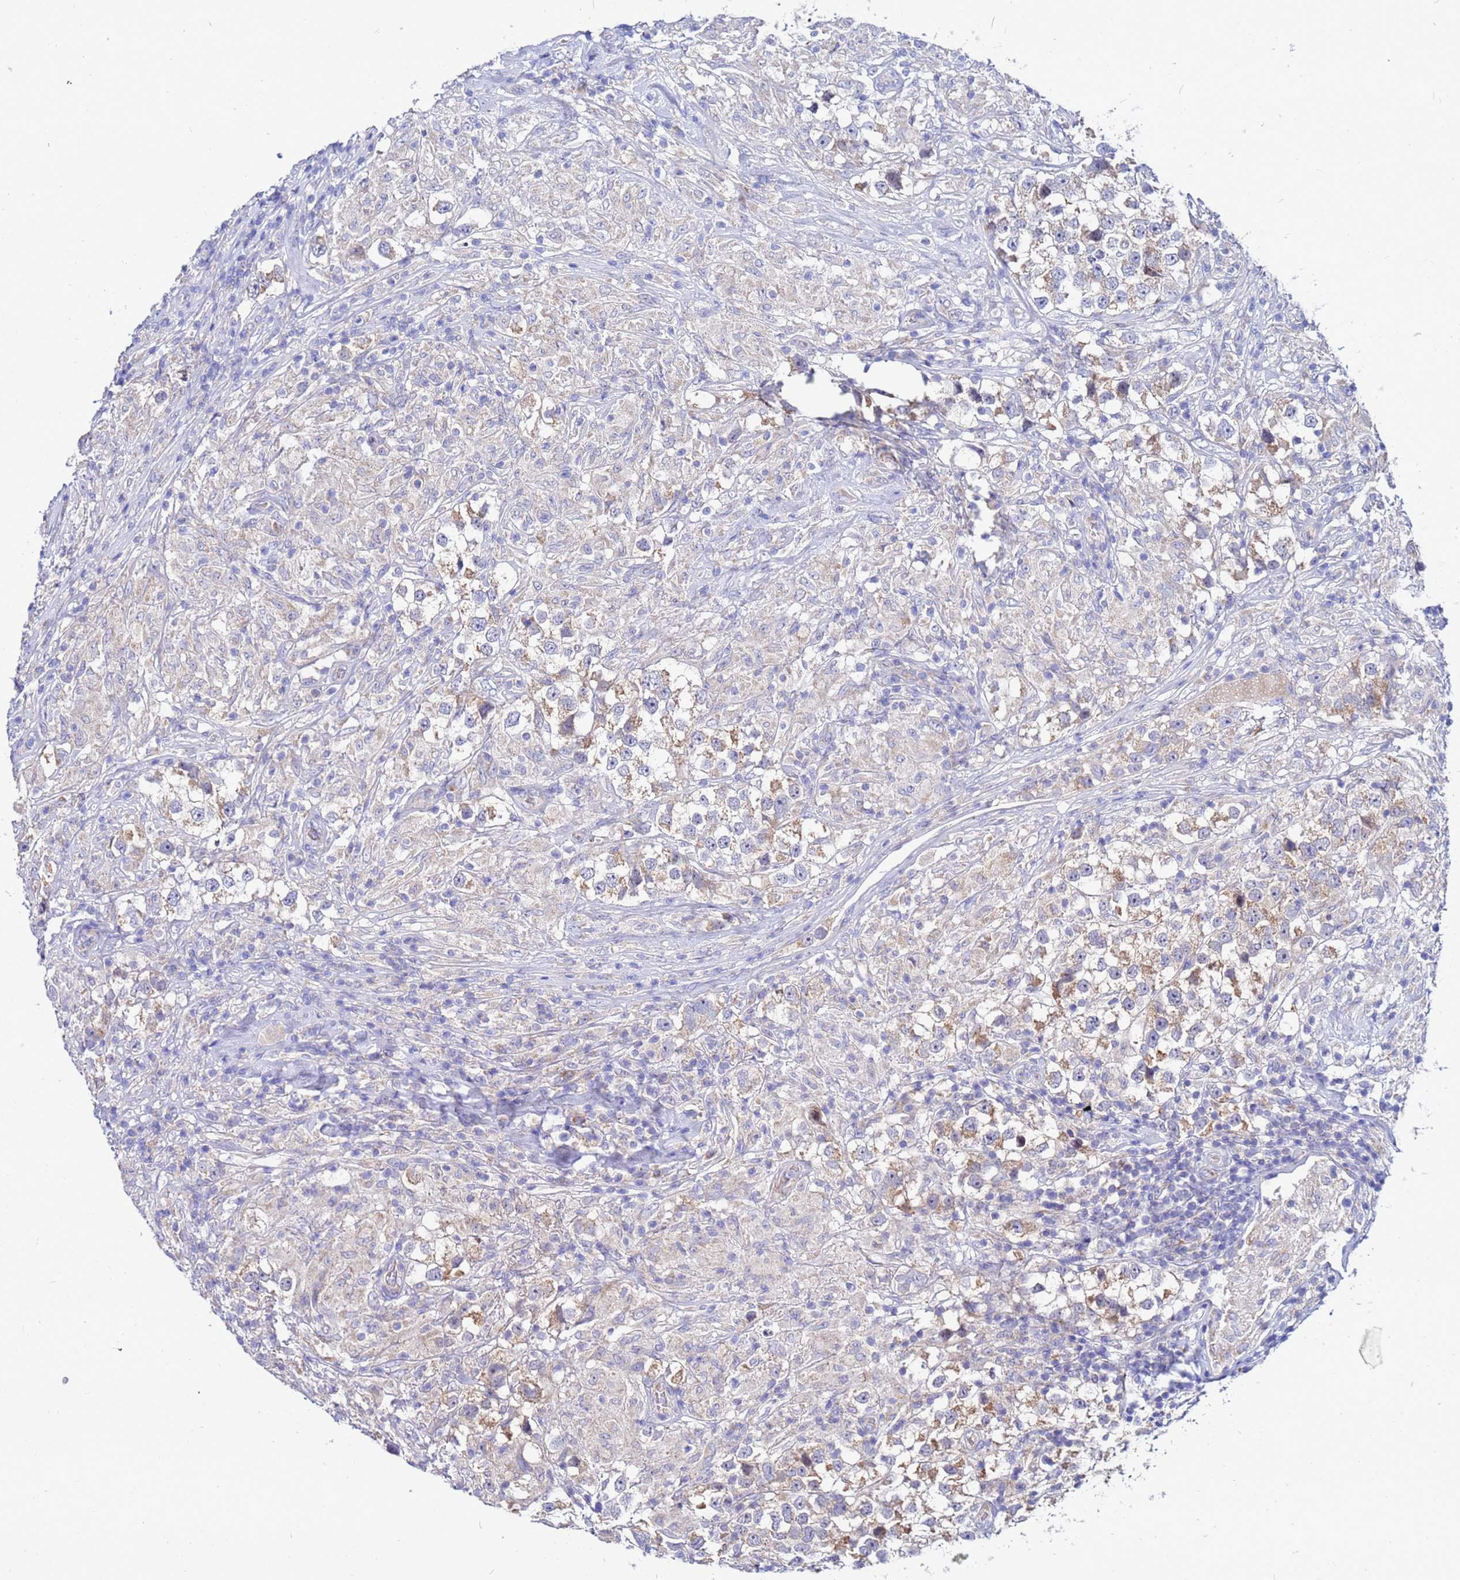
{"staining": {"intensity": "weak", "quantity": "25%-75%", "location": "cytoplasmic/membranous"}, "tissue": "testis cancer", "cell_type": "Tumor cells", "image_type": "cancer", "snomed": [{"axis": "morphology", "description": "Seminoma, NOS"}, {"axis": "topography", "description": "Testis"}], "caption": "Seminoma (testis) stained for a protein reveals weak cytoplasmic/membranous positivity in tumor cells. (brown staining indicates protein expression, while blue staining denotes nuclei).", "gene": "FAHD2A", "patient": {"sex": "male", "age": 46}}